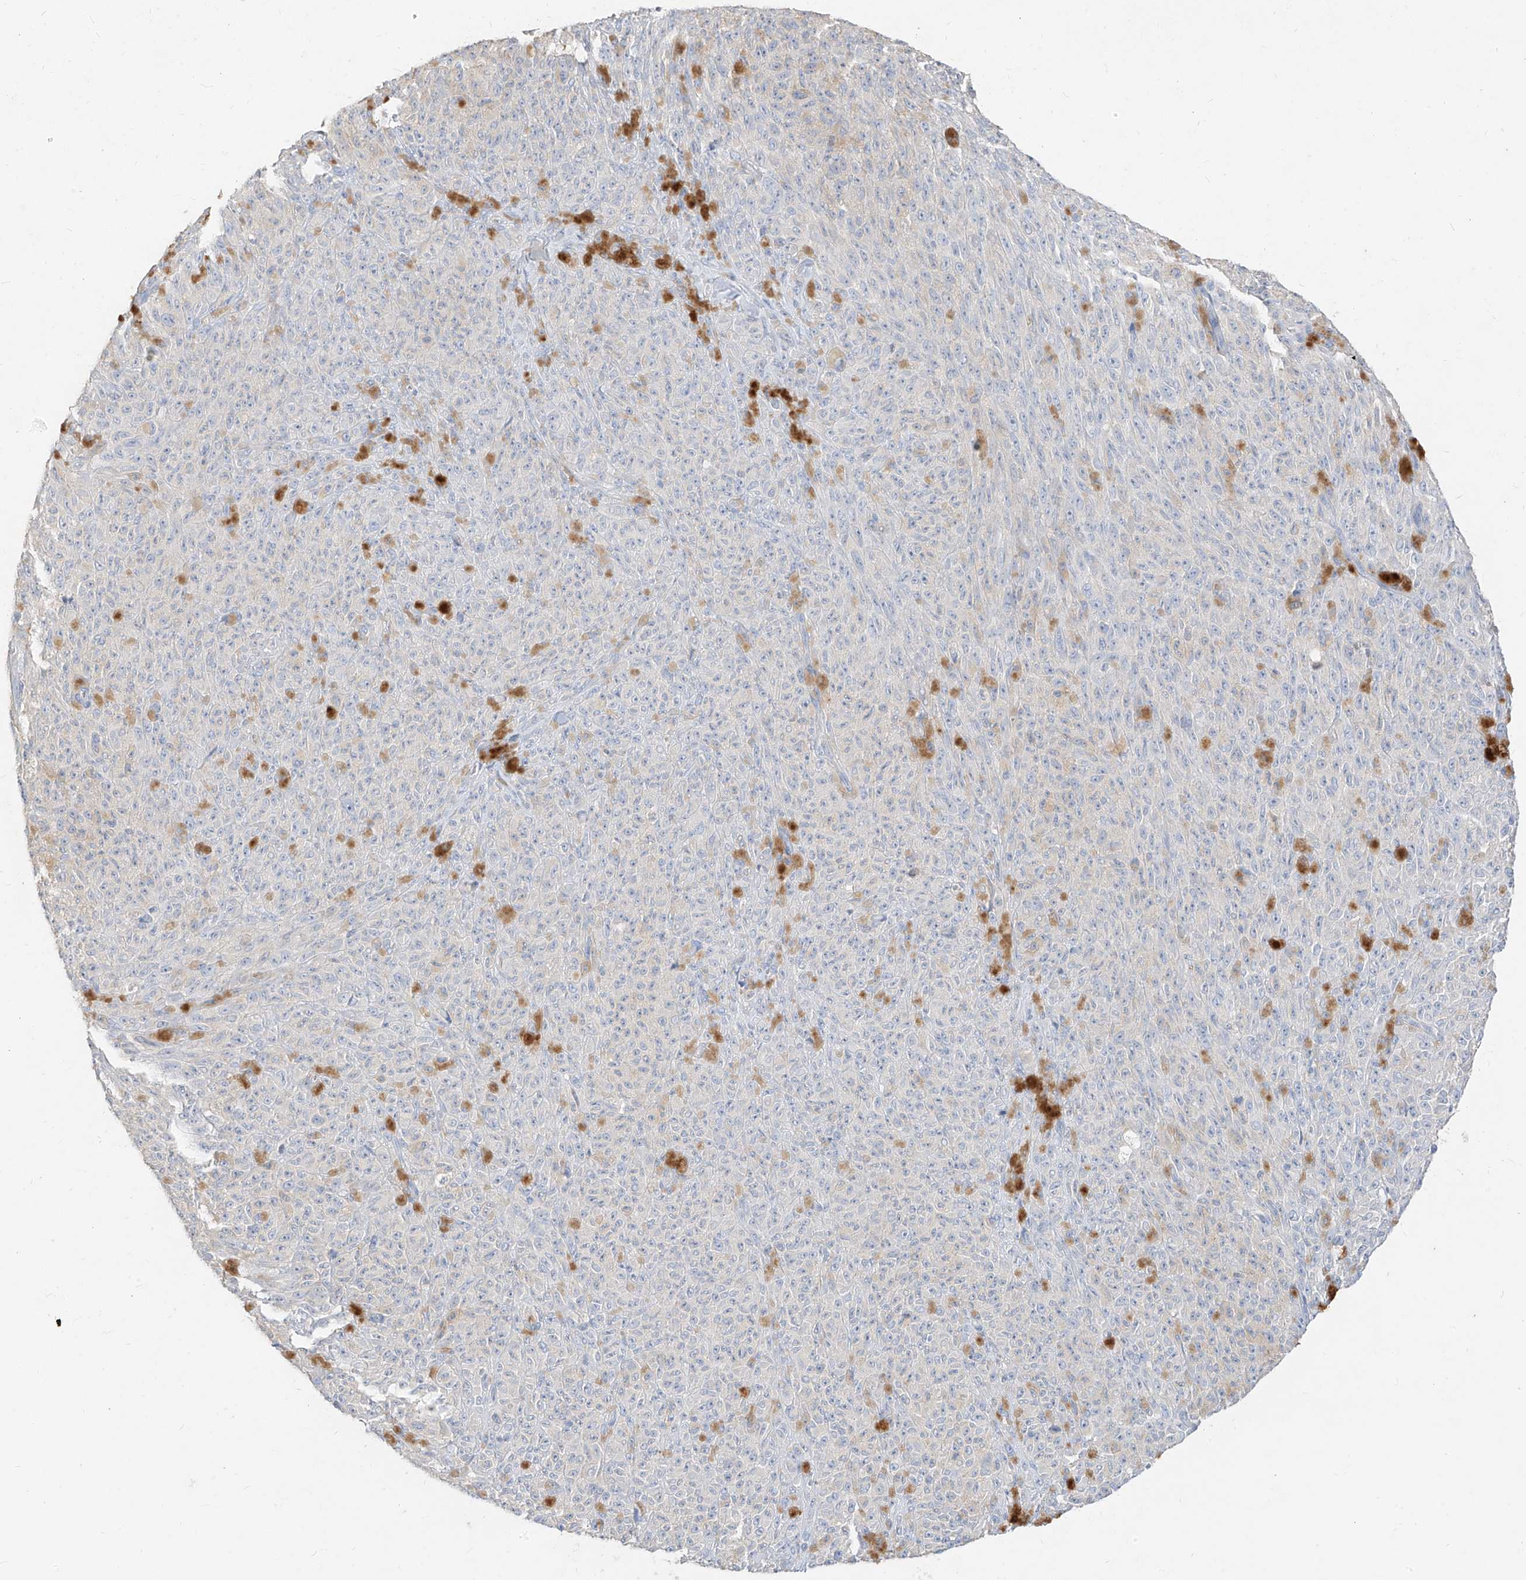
{"staining": {"intensity": "negative", "quantity": "none", "location": "none"}, "tissue": "melanoma", "cell_type": "Tumor cells", "image_type": "cancer", "snomed": [{"axis": "morphology", "description": "Malignant melanoma, NOS"}, {"axis": "topography", "description": "Skin"}], "caption": "IHC micrograph of neoplastic tissue: malignant melanoma stained with DAB (3,3'-diaminobenzidine) demonstrates no significant protein expression in tumor cells.", "gene": "ZZEF1", "patient": {"sex": "female", "age": 82}}